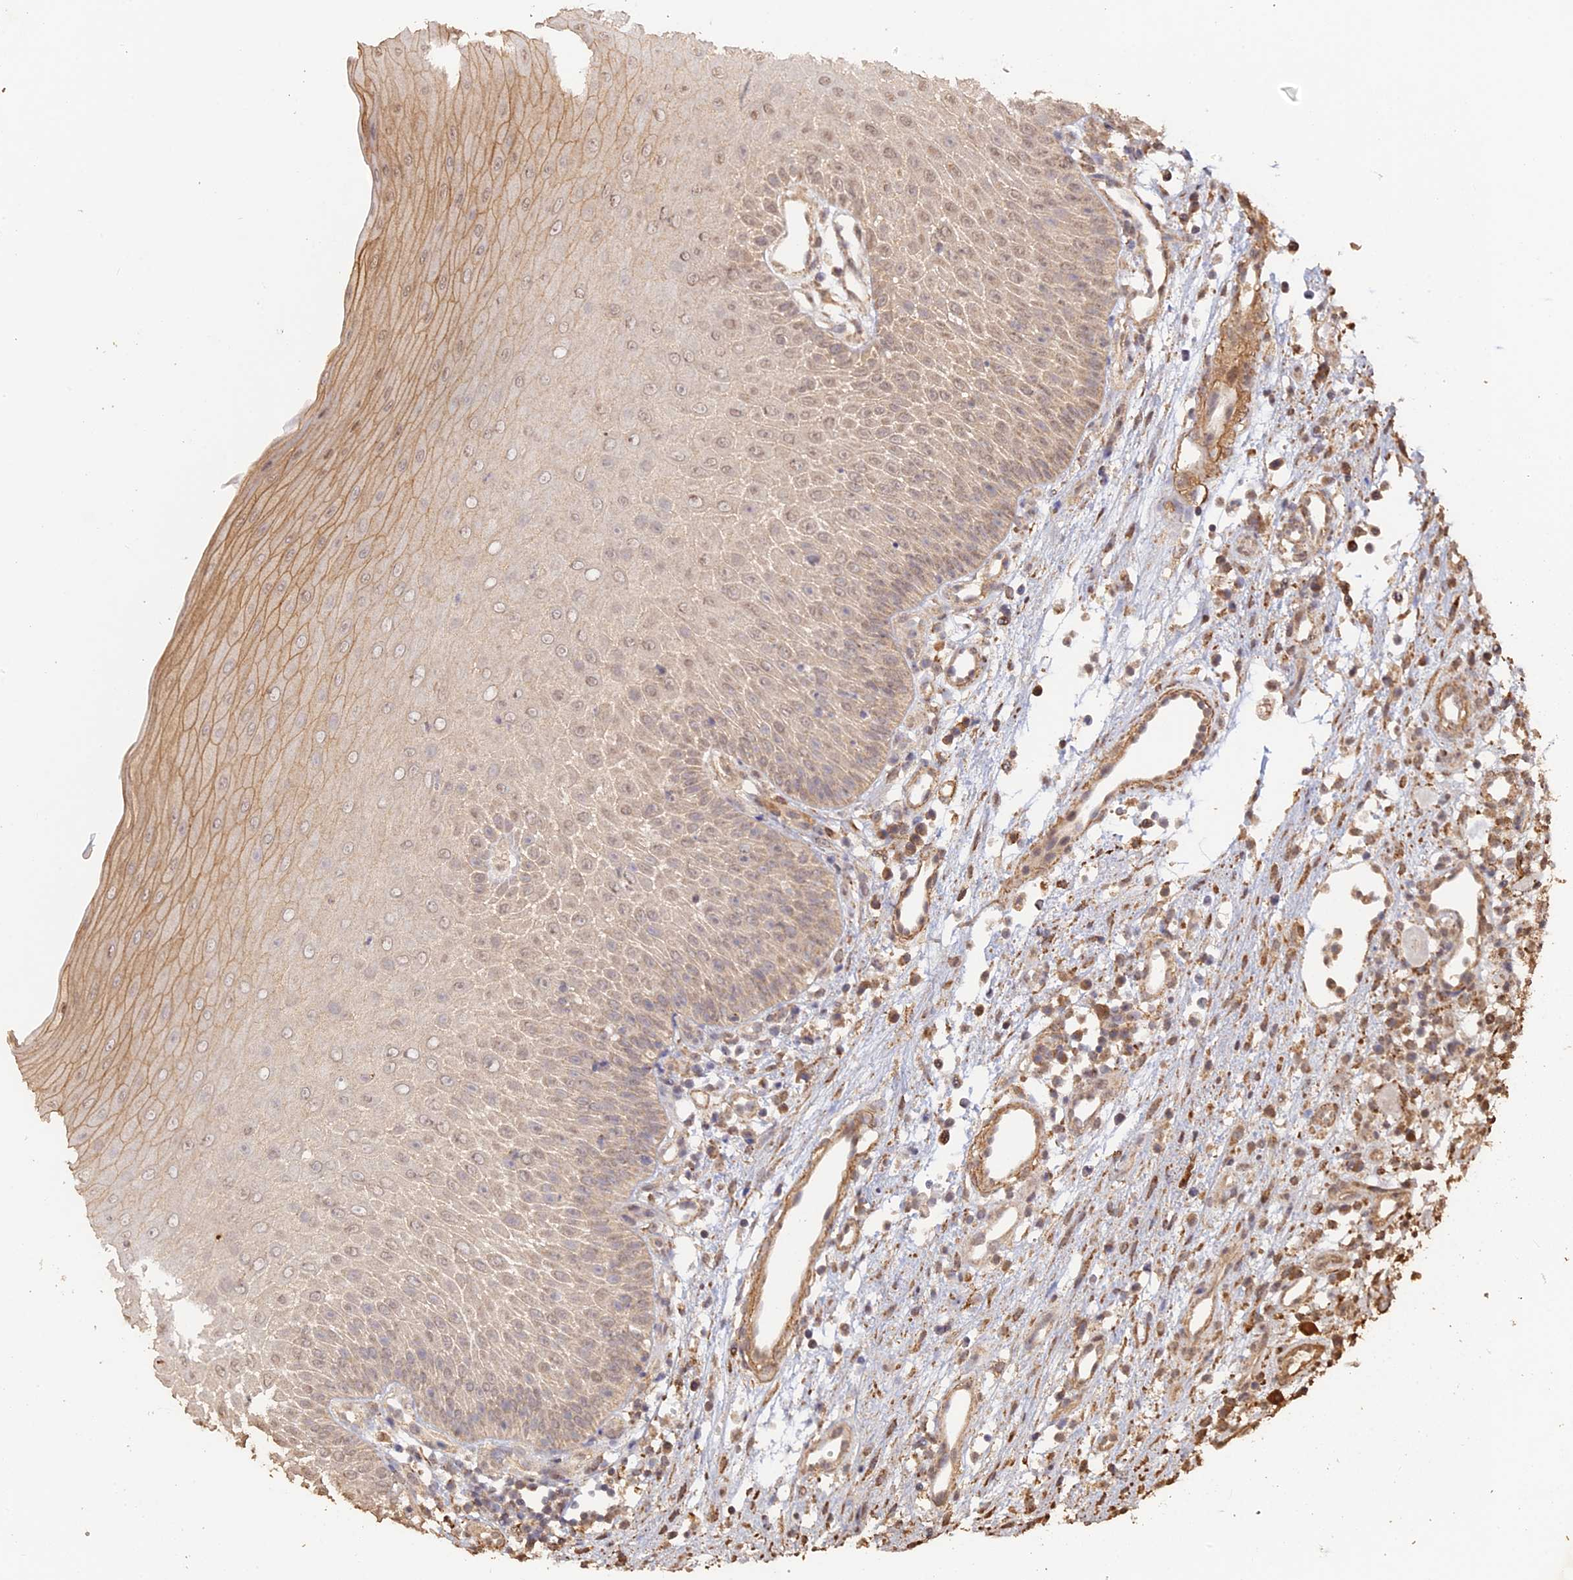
{"staining": {"intensity": "moderate", "quantity": "<25%", "location": "cytoplasmic/membranous,nuclear"}, "tissue": "oral mucosa", "cell_type": "Squamous epithelial cells", "image_type": "normal", "snomed": [{"axis": "morphology", "description": "Normal tissue, NOS"}, {"axis": "topography", "description": "Oral tissue"}], "caption": "Oral mucosa stained with a brown dye demonstrates moderate cytoplasmic/membranous,nuclear positive staining in approximately <25% of squamous epithelial cells.", "gene": "FAM210B", "patient": {"sex": "female", "age": 13}}